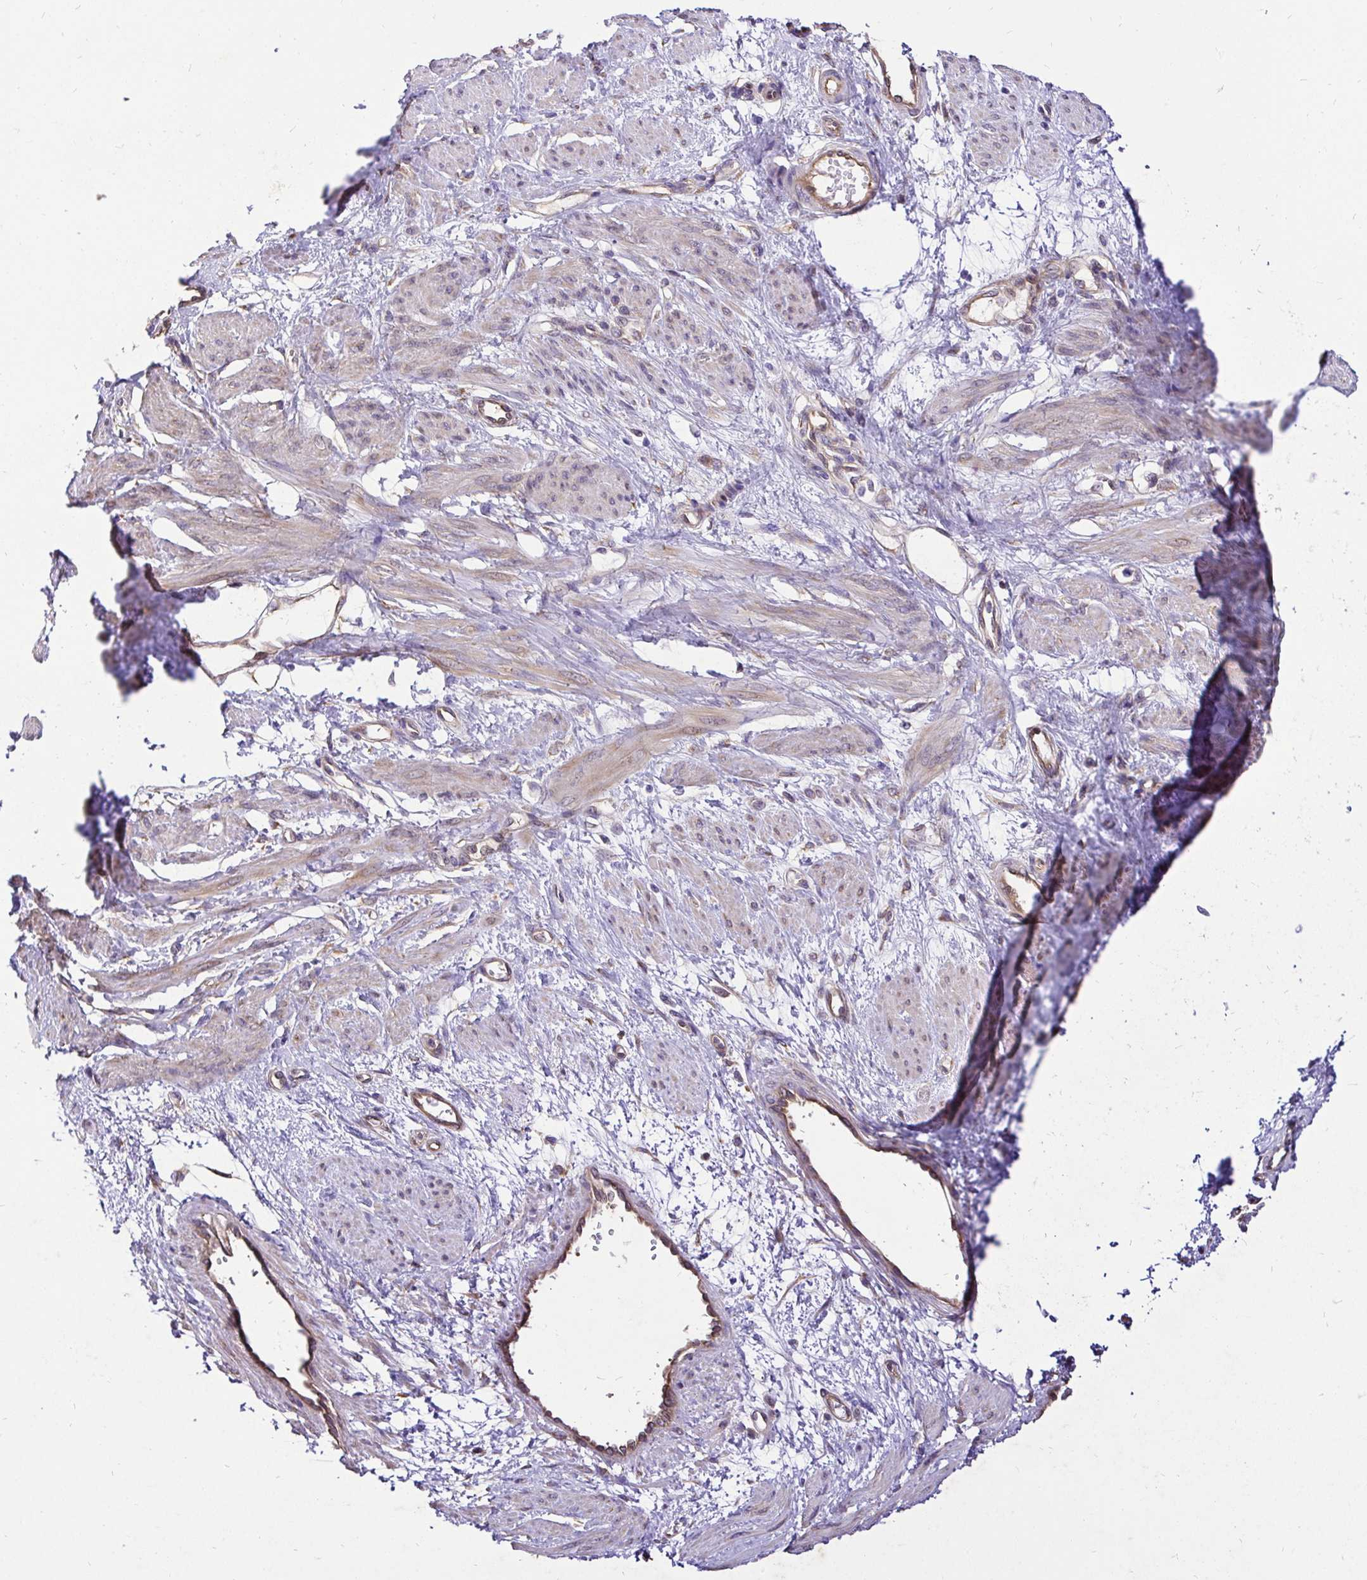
{"staining": {"intensity": "weak", "quantity": "25%-75%", "location": "cytoplasmic/membranous"}, "tissue": "smooth muscle", "cell_type": "Smooth muscle cells", "image_type": "normal", "snomed": [{"axis": "morphology", "description": "Normal tissue, NOS"}, {"axis": "topography", "description": "Smooth muscle"}, {"axis": "topography", "description": "Uterus"}], "caption": "This is a histology image of IHC staining of normal smooth muscle, which shows weak expression in the cytoplasmic/membranous of smooth muscle cells.", "gene": "CCDC122", "patient": {"sex": "female", "age": 39}}